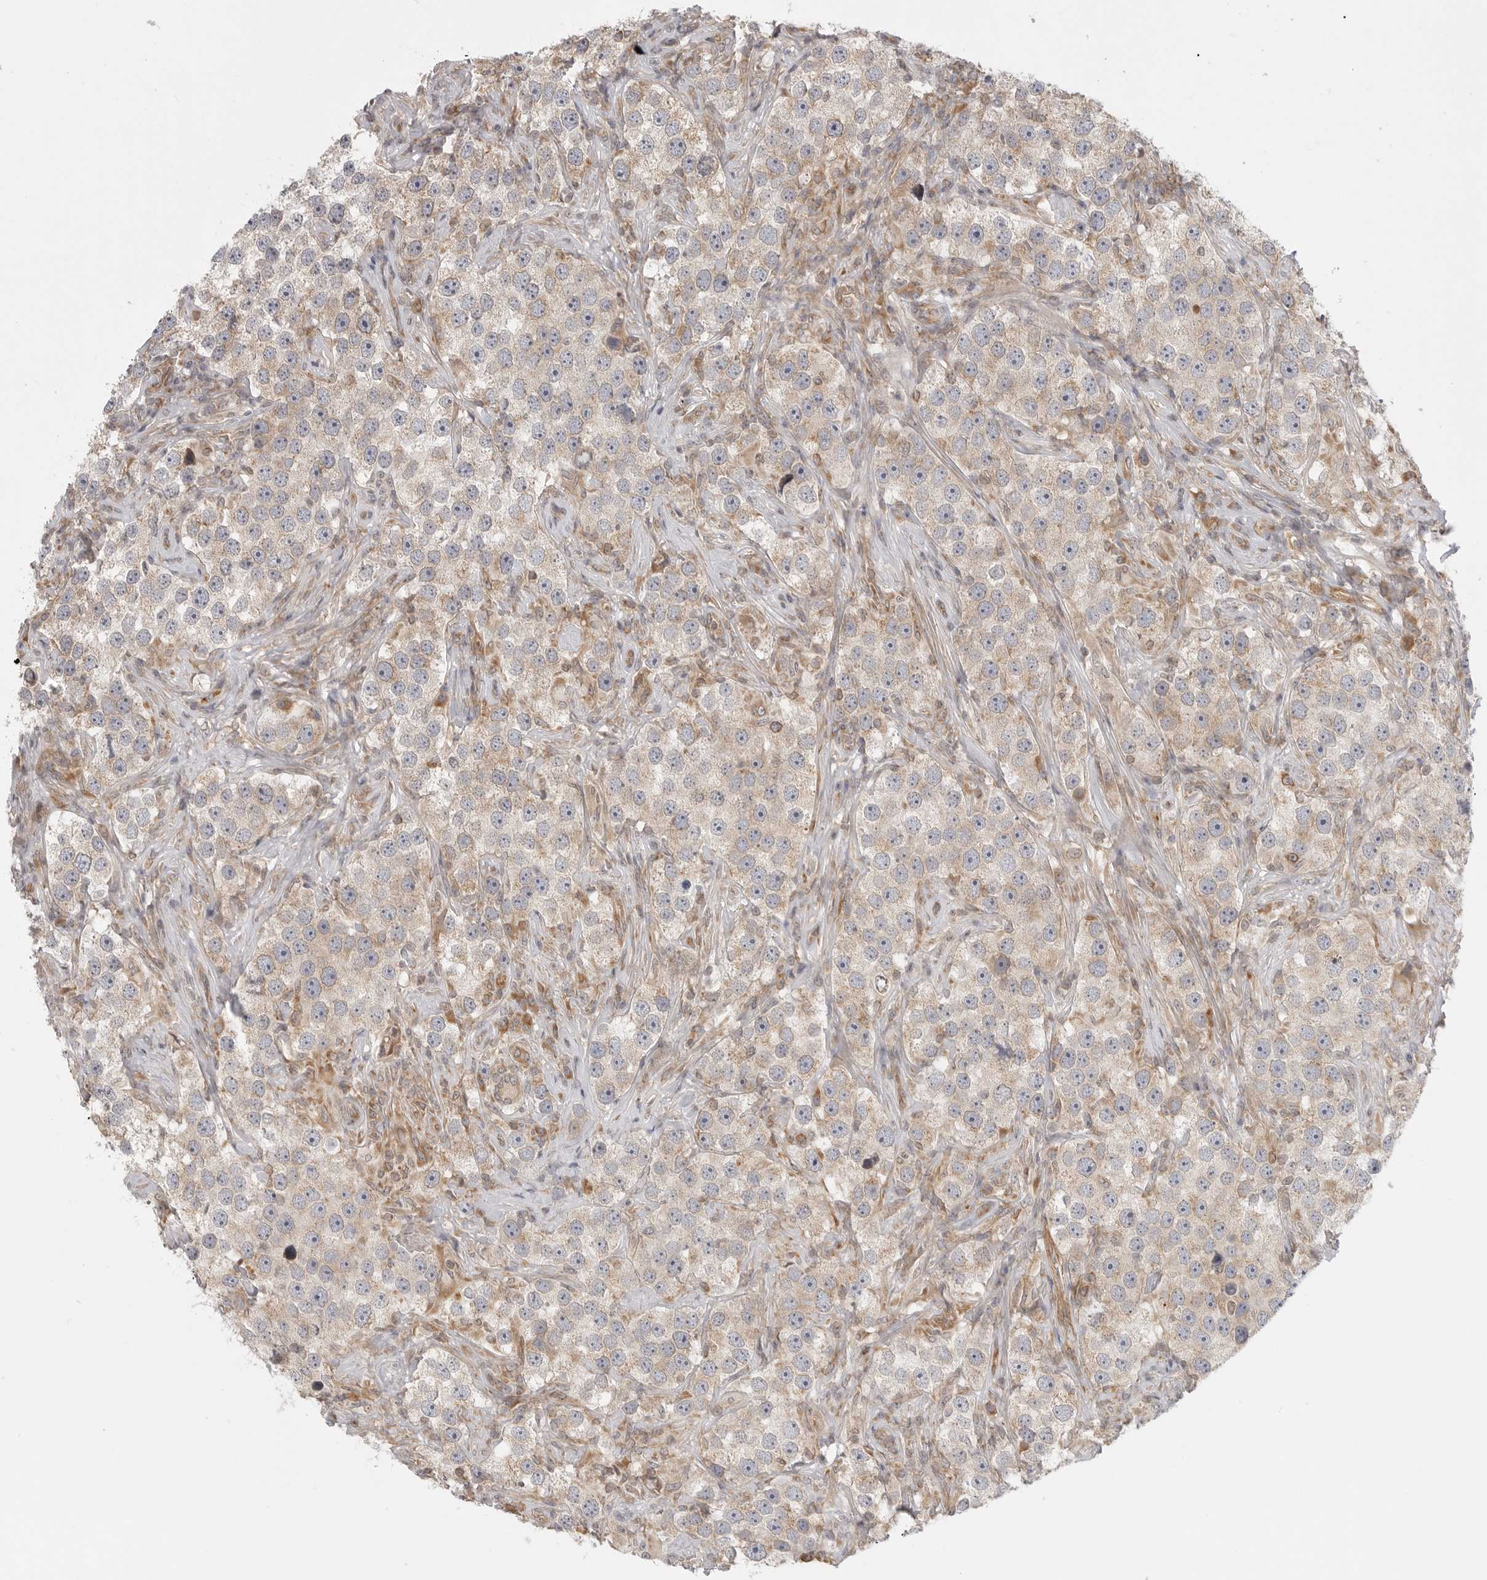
{"staining": {"intensity": "weak", "quantity": "<25%", "location": "cytoplasmic/membranous"}, "tissue": "testis cancer", "cell_type": "Tumor cells", "image_type": "cancer", "snomed": [{"axis": "morphology", "description": "Seminoma, NOS"}, {"axis": "topography", "description": "Testis"}], "caption": "Seminoma (testis) was stained to show a protein in brown. There is no significant positivity in tumor cells.", "gene": "CERS2", "patient": {"sex": "male", "age": 49}}